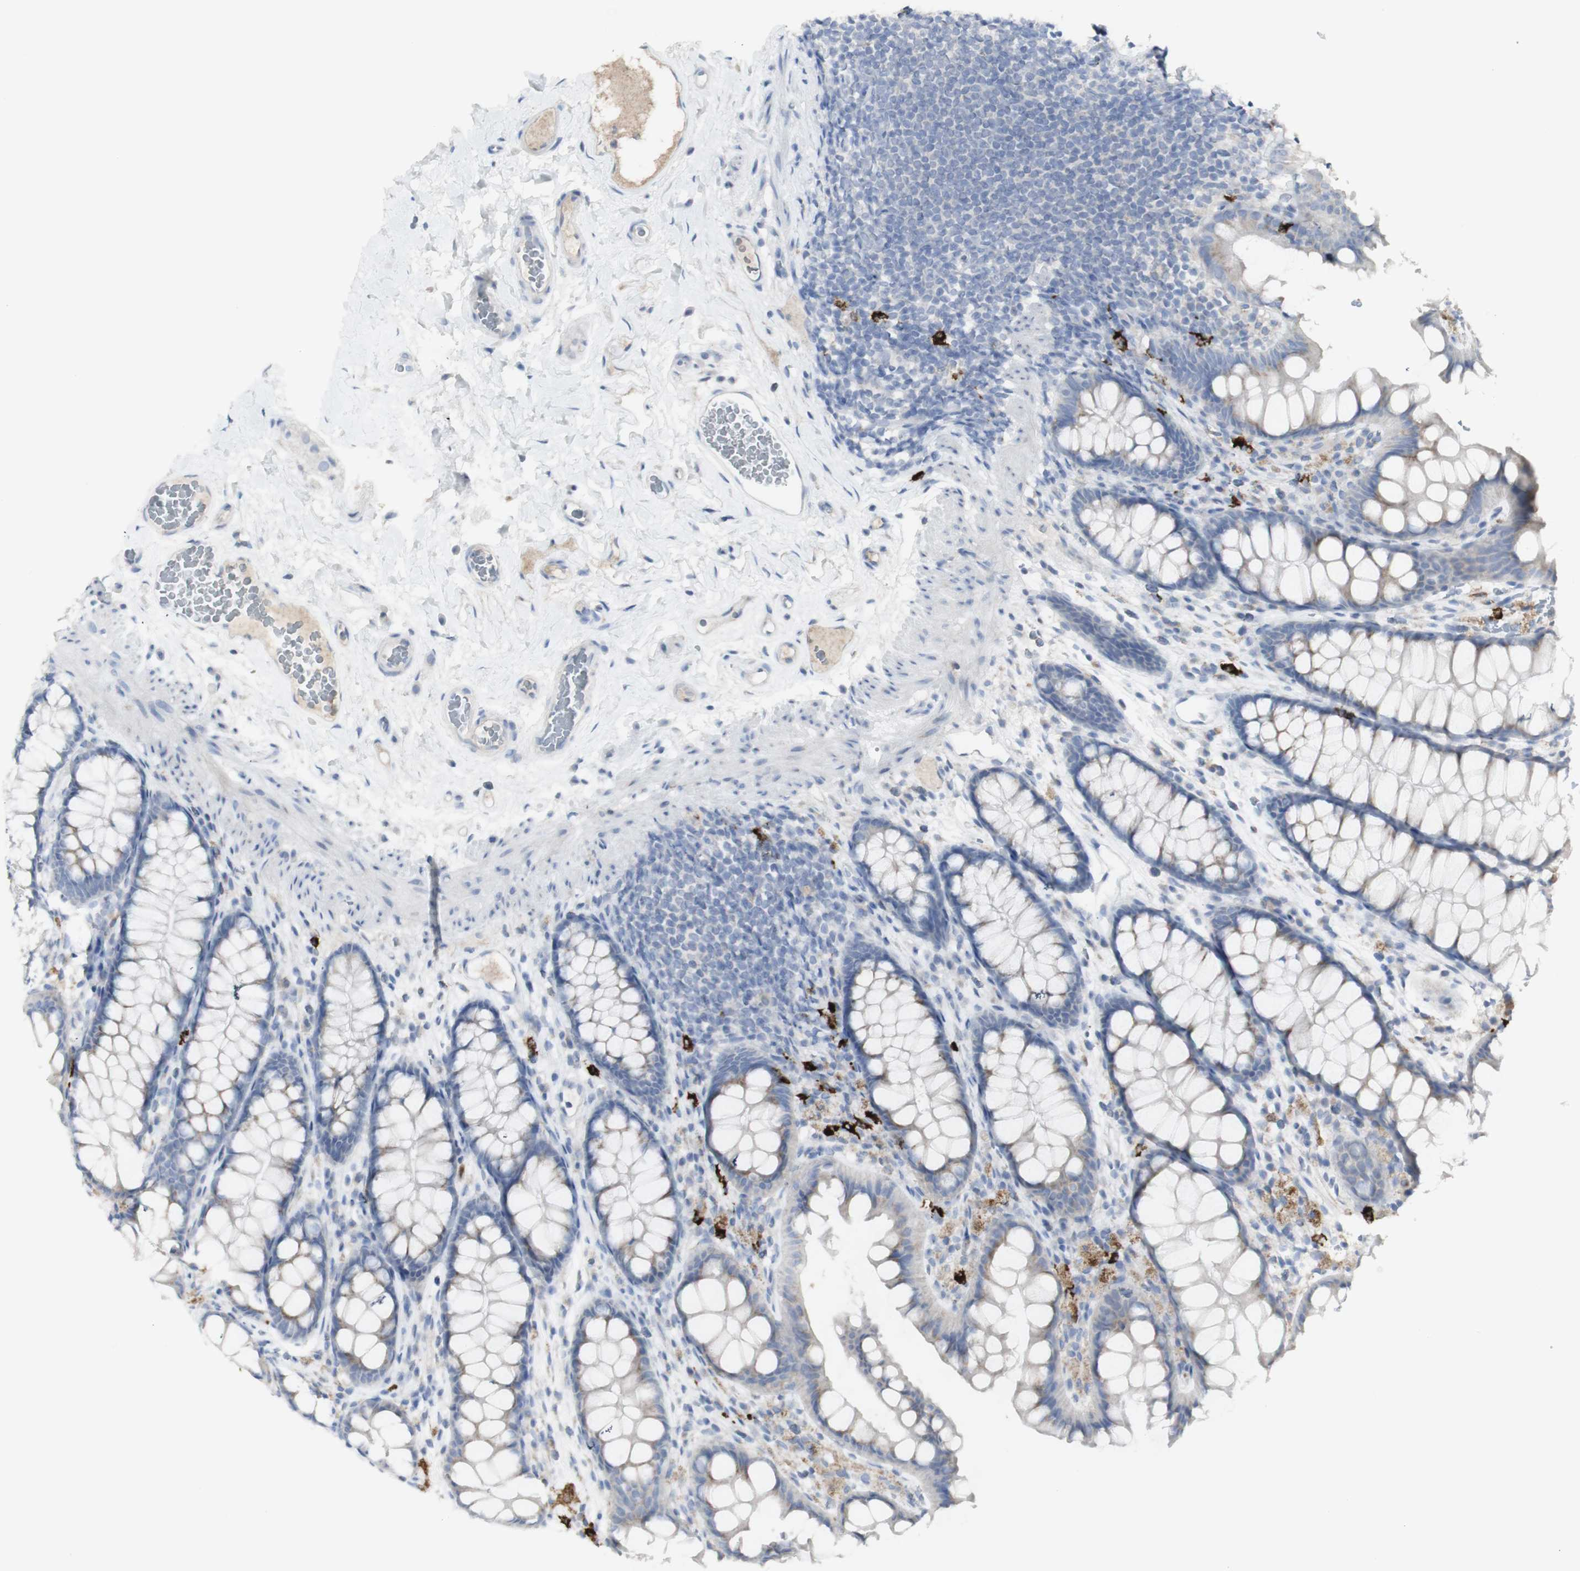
{"staining": {"intensity": "negative", "quantity": "none", "location": "none"}, "tissue": "colon", "cell_type": "Endothelial cells", "image_type": "normal", "snomed": [{"axis": "morphology", "description": "Normal tissue, NOS"}, {"axis": "topography", "description": "Colon"}], "caption": "This photomicrograph is of benign colon stained with immunohistochemistry to label a protein in brown with the nuclei are counter-stained blue. There is no expression in endothelial cells.", "gene": "CD207", "patient": {"sex": "female", "age": 55}}